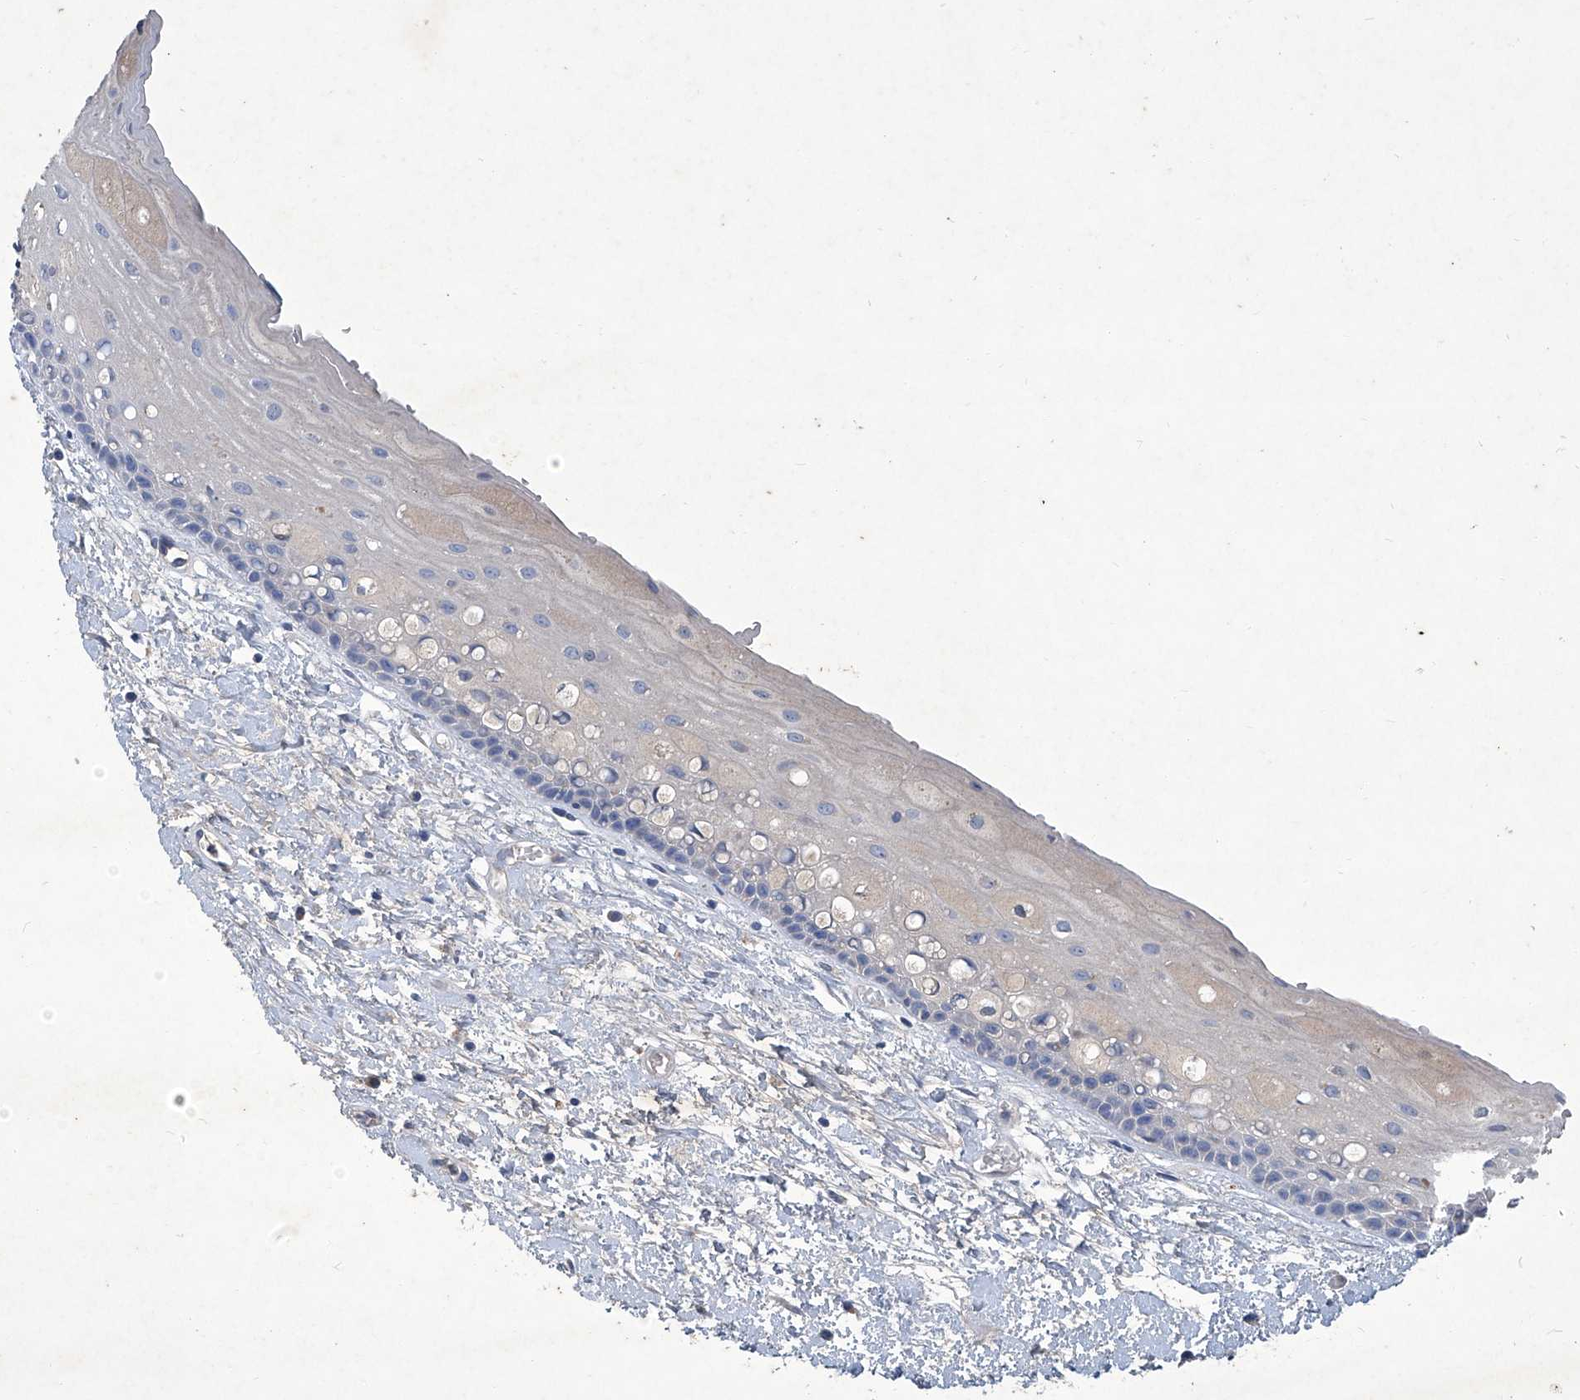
{"staining": {"intensity": "negative", "quantity": "none", "location": "none"}, "tissue": "oral mucosa", "cell_type": "Squamous epithelial cells", "image_type": "normal", "snomed": [{"axis": "morphology", "description": "Normal tissue, NOS"}, {"axis": "topography", "description": "Oral tissue"}], "caption": "A micrograph of human oral mucosa is negative for staining in squamous epithelial cells. (DAB (3,3'-diaminobenzidine) immunohistochemistry (IHC) with hematoxylin counter stain).", "gene": "MTARC1", "patient": {"sex": "female", "age": 76}}